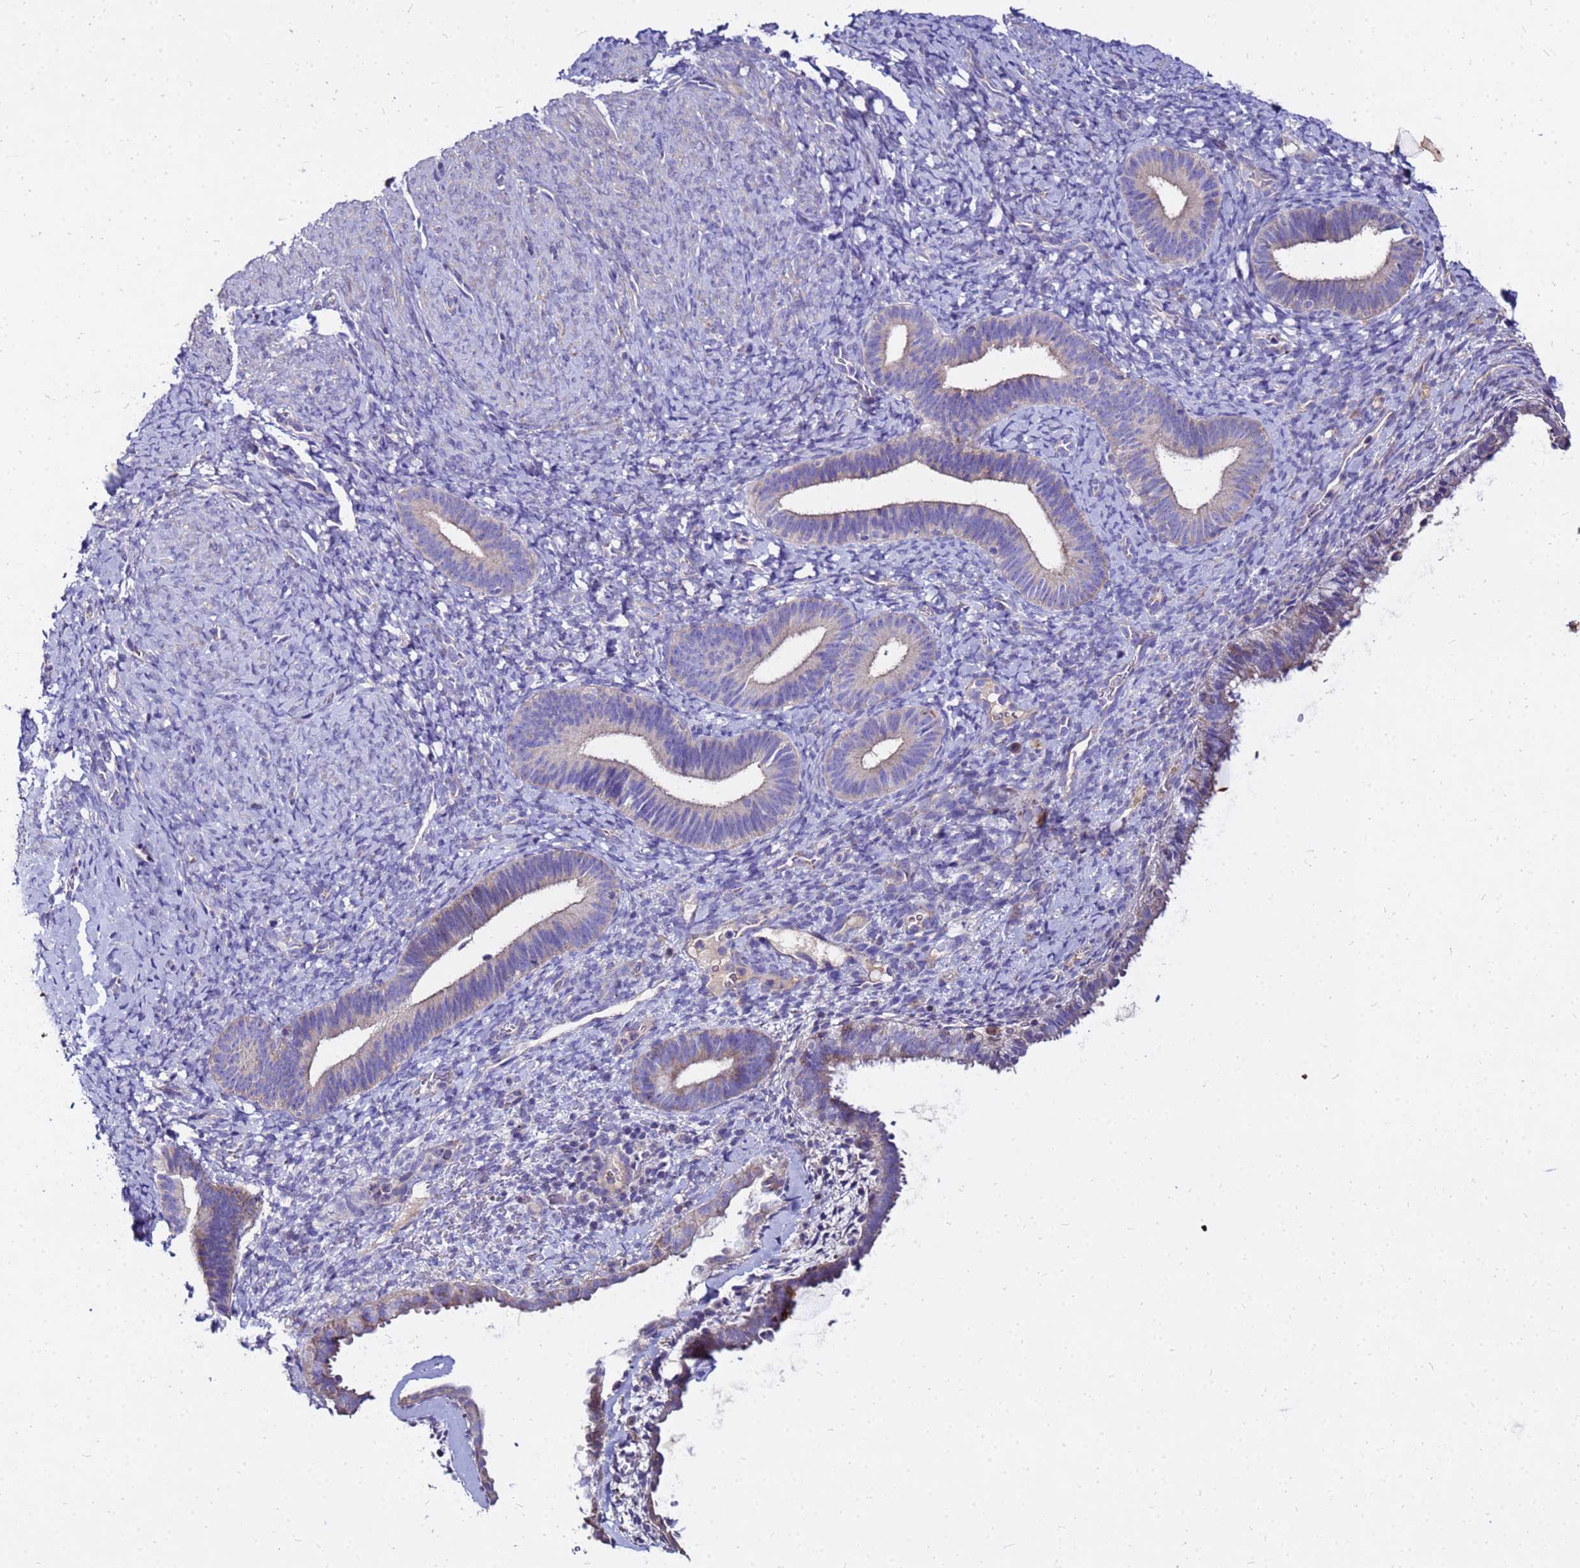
{"staining": {"intensity": "negative", "quantity": "none", "location": "none"}, "tissue": "endometrium", "cell_type": "Cells in endometrial stroma", "image_type": "normal", "snomed": [{"axis": "morphology", "description": "Normal tissue, NOS"}, {"axis": "topography", "description": "Endometrium"}], "caption": "An immunohistochemistry photomicrograph of unremarkable endometrium is shown. There is no staining in cells in endometrial stroma of endometrium.", "gene": "COX14", "patient": {"sex": "female", "age": 65}}